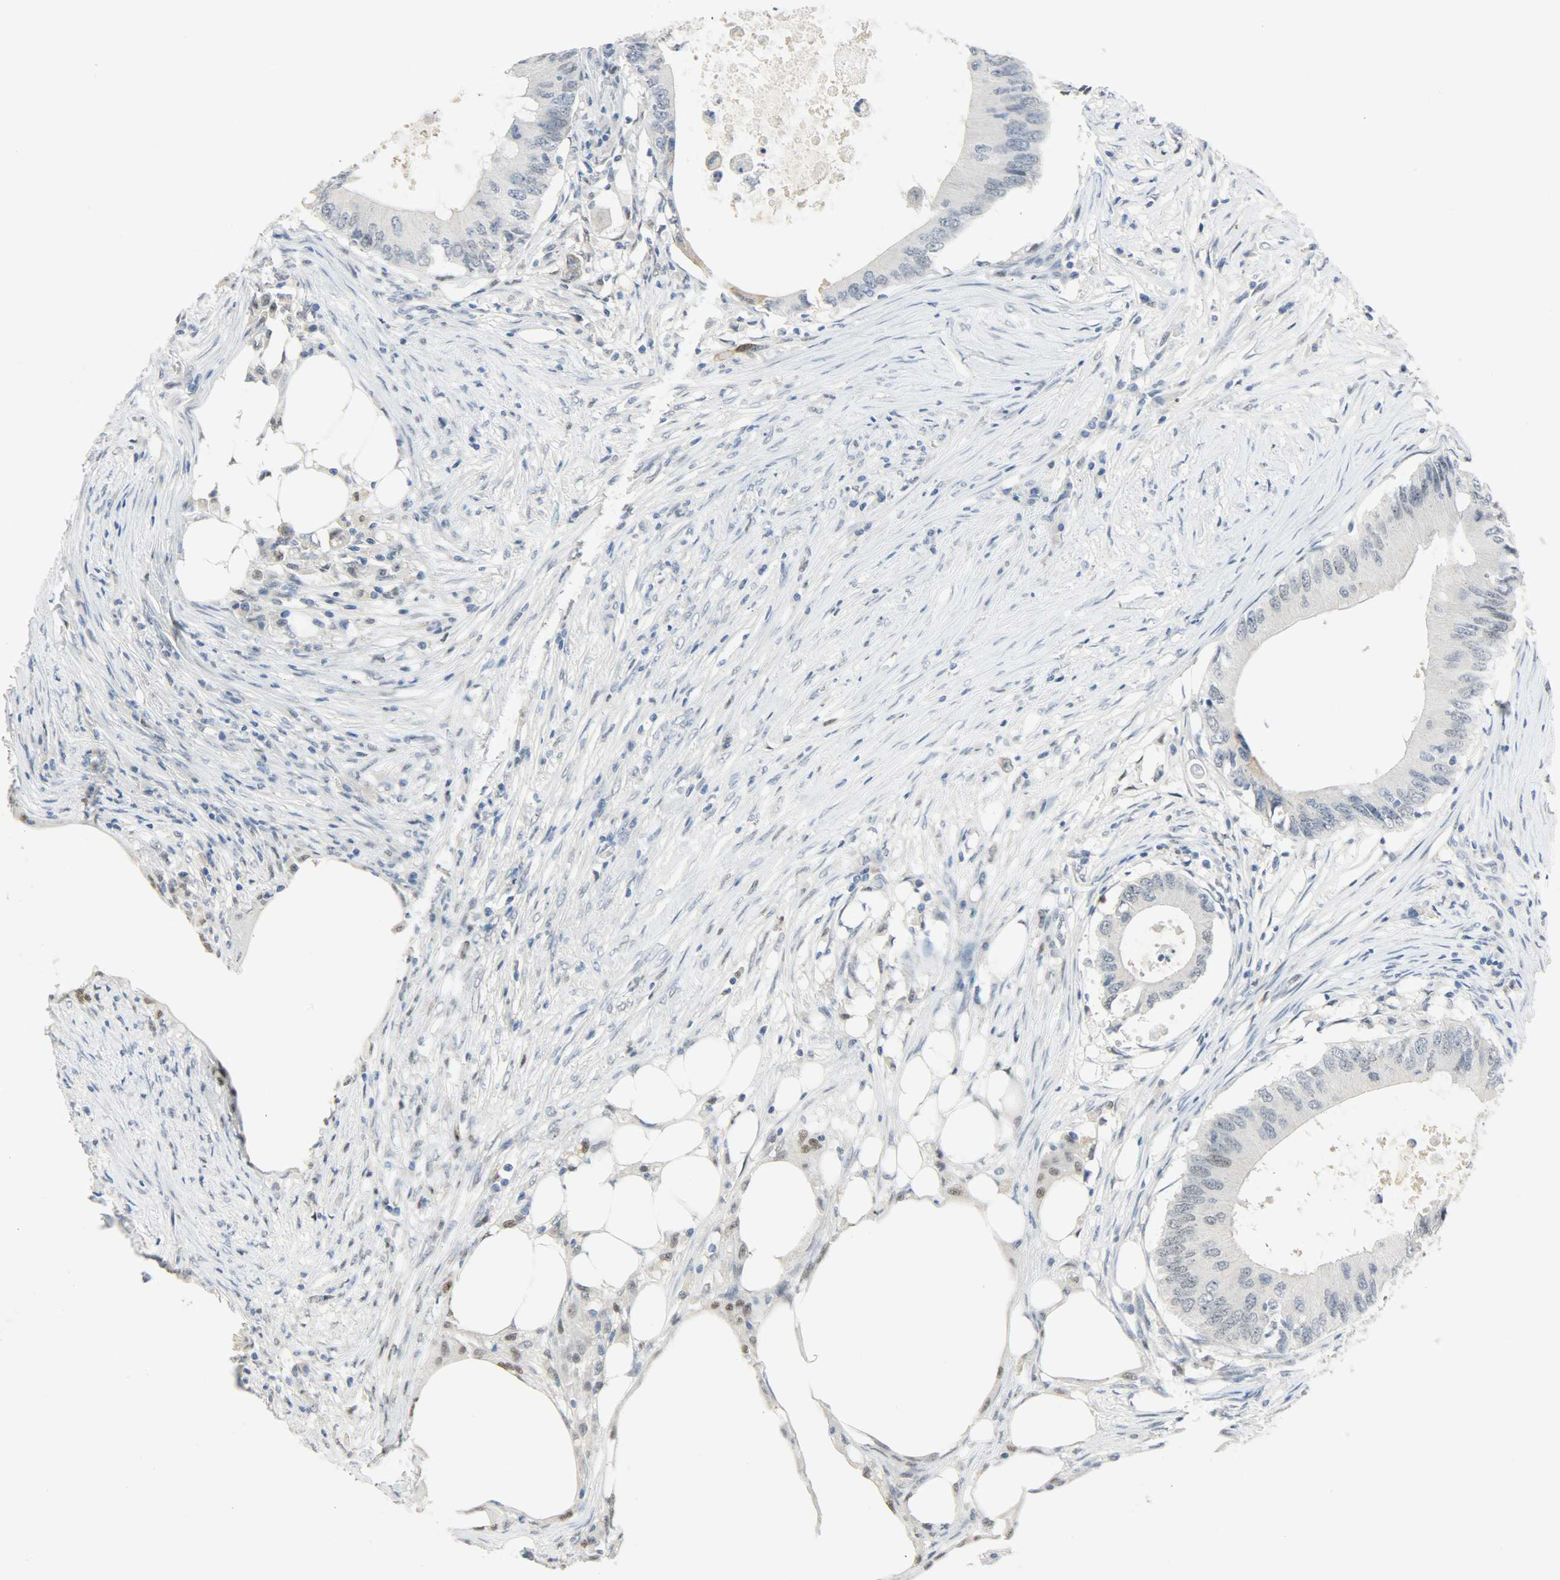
{"staining": {"intensity": "negative", "quantity": "none", "location": "none"}, "tissue": "colorectal cancer", "cell_type": "Tumor cells", "image_type": "cancer", "snomed": [{"axis": "morphology", "description": "Adenocarcinoma, NOS"}, {"axis": "topography", "description": "Colon"}], "caption": "Immunohistochemistry micrograph of neoplastic tissue: adenocarcinoma (colorectal) stained with DAB (3,3'-diaminobenzidine) reveals no significant protein expression in tumor cells.", "gene": "PPARG", "patient": {"sex": "male", "age": 71}}